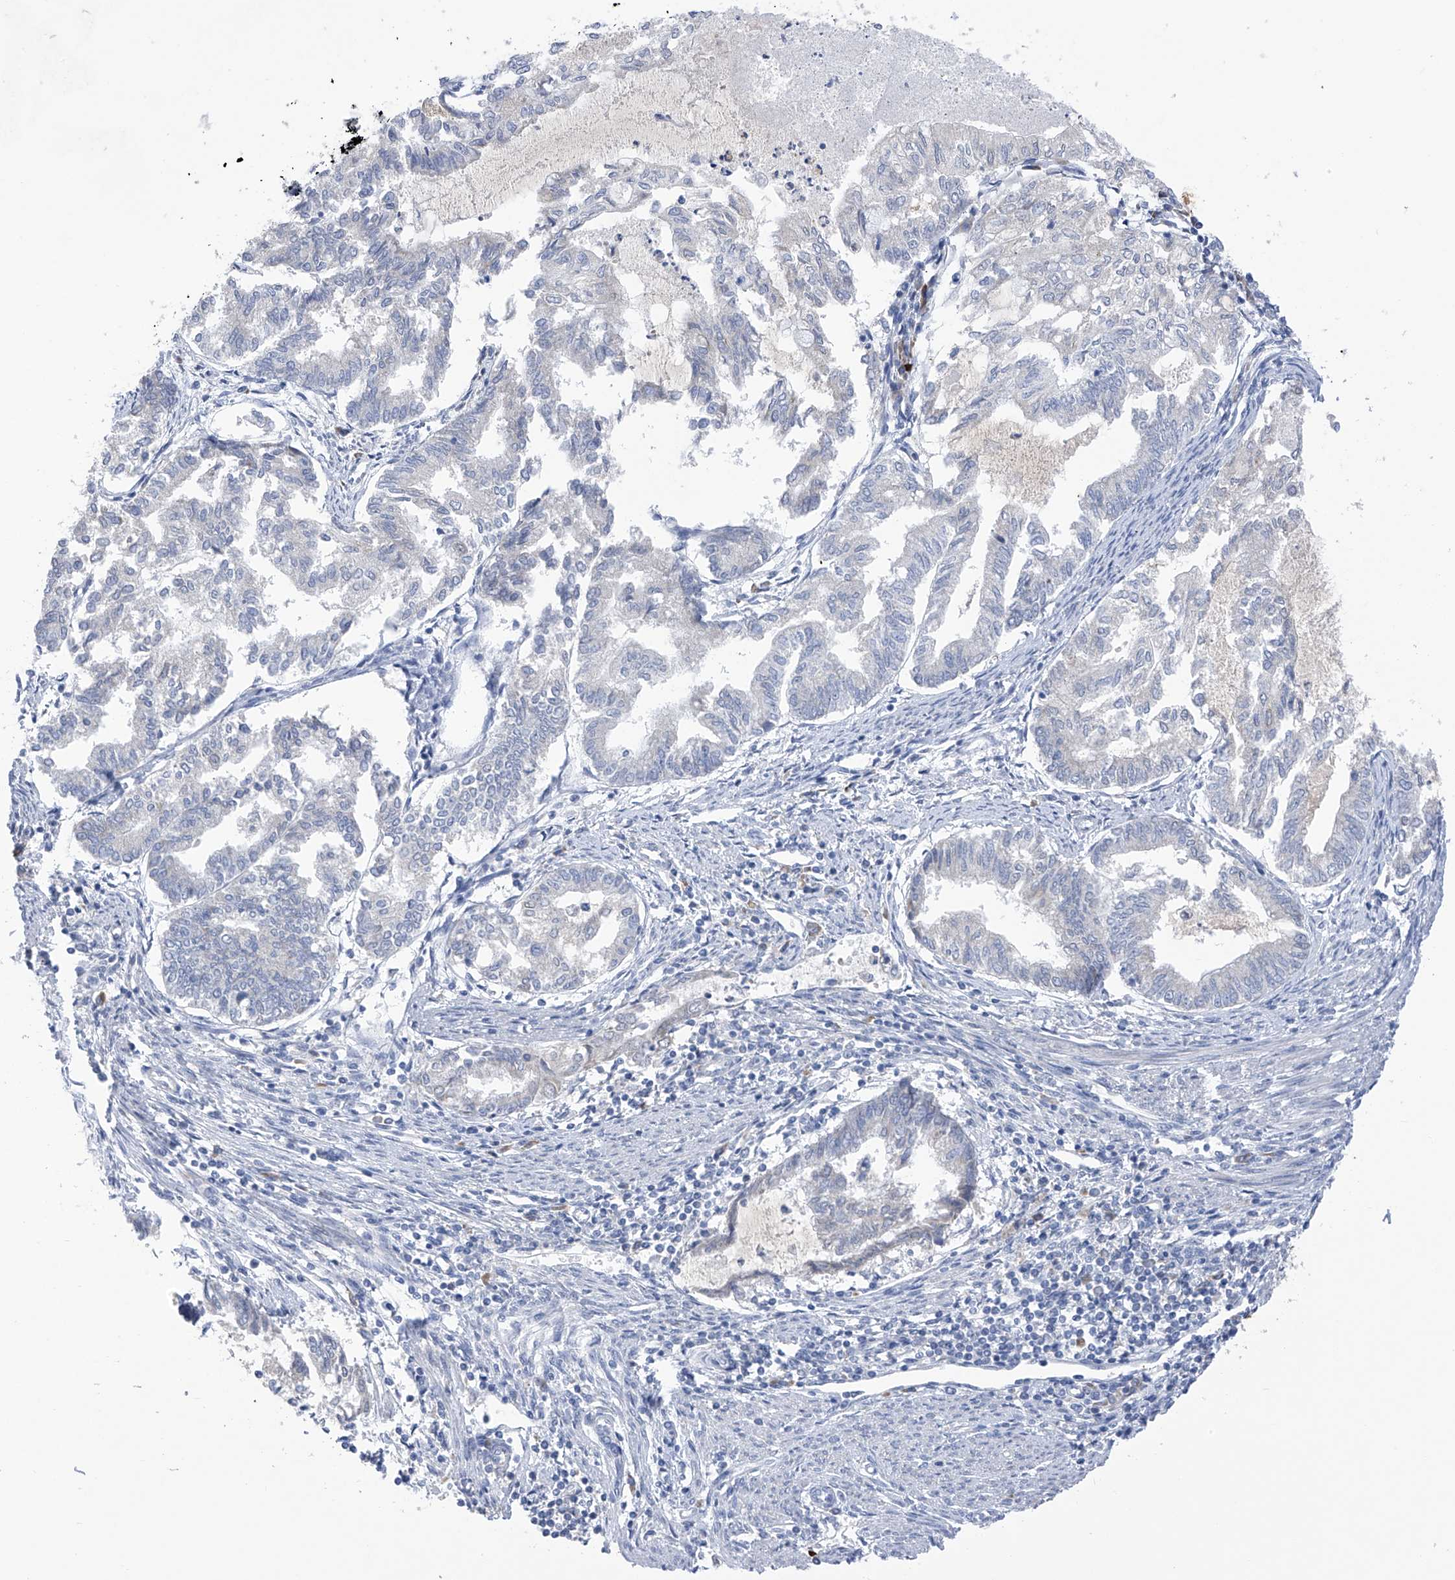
{"staining": {"intensity": "negative", "quantity": "none", "location": "none"}, "tissue": "endometrial cancer", "cell_type": "Tumor cells", "image_type": "cancer", "snomed": [{"axis": "morphology", "description": "Adenocarcinoma, NOS"}, {"axis": "topography", "description": "Endometrium"}], "caption": "Photomicrograph shows no significant protein staining in tumor cells of endometrial cancer. (IHC, brightfield microscopy, high magnification).", "gene": "SLCO4A1", "patient": {"sex": "female", "age": 79}}